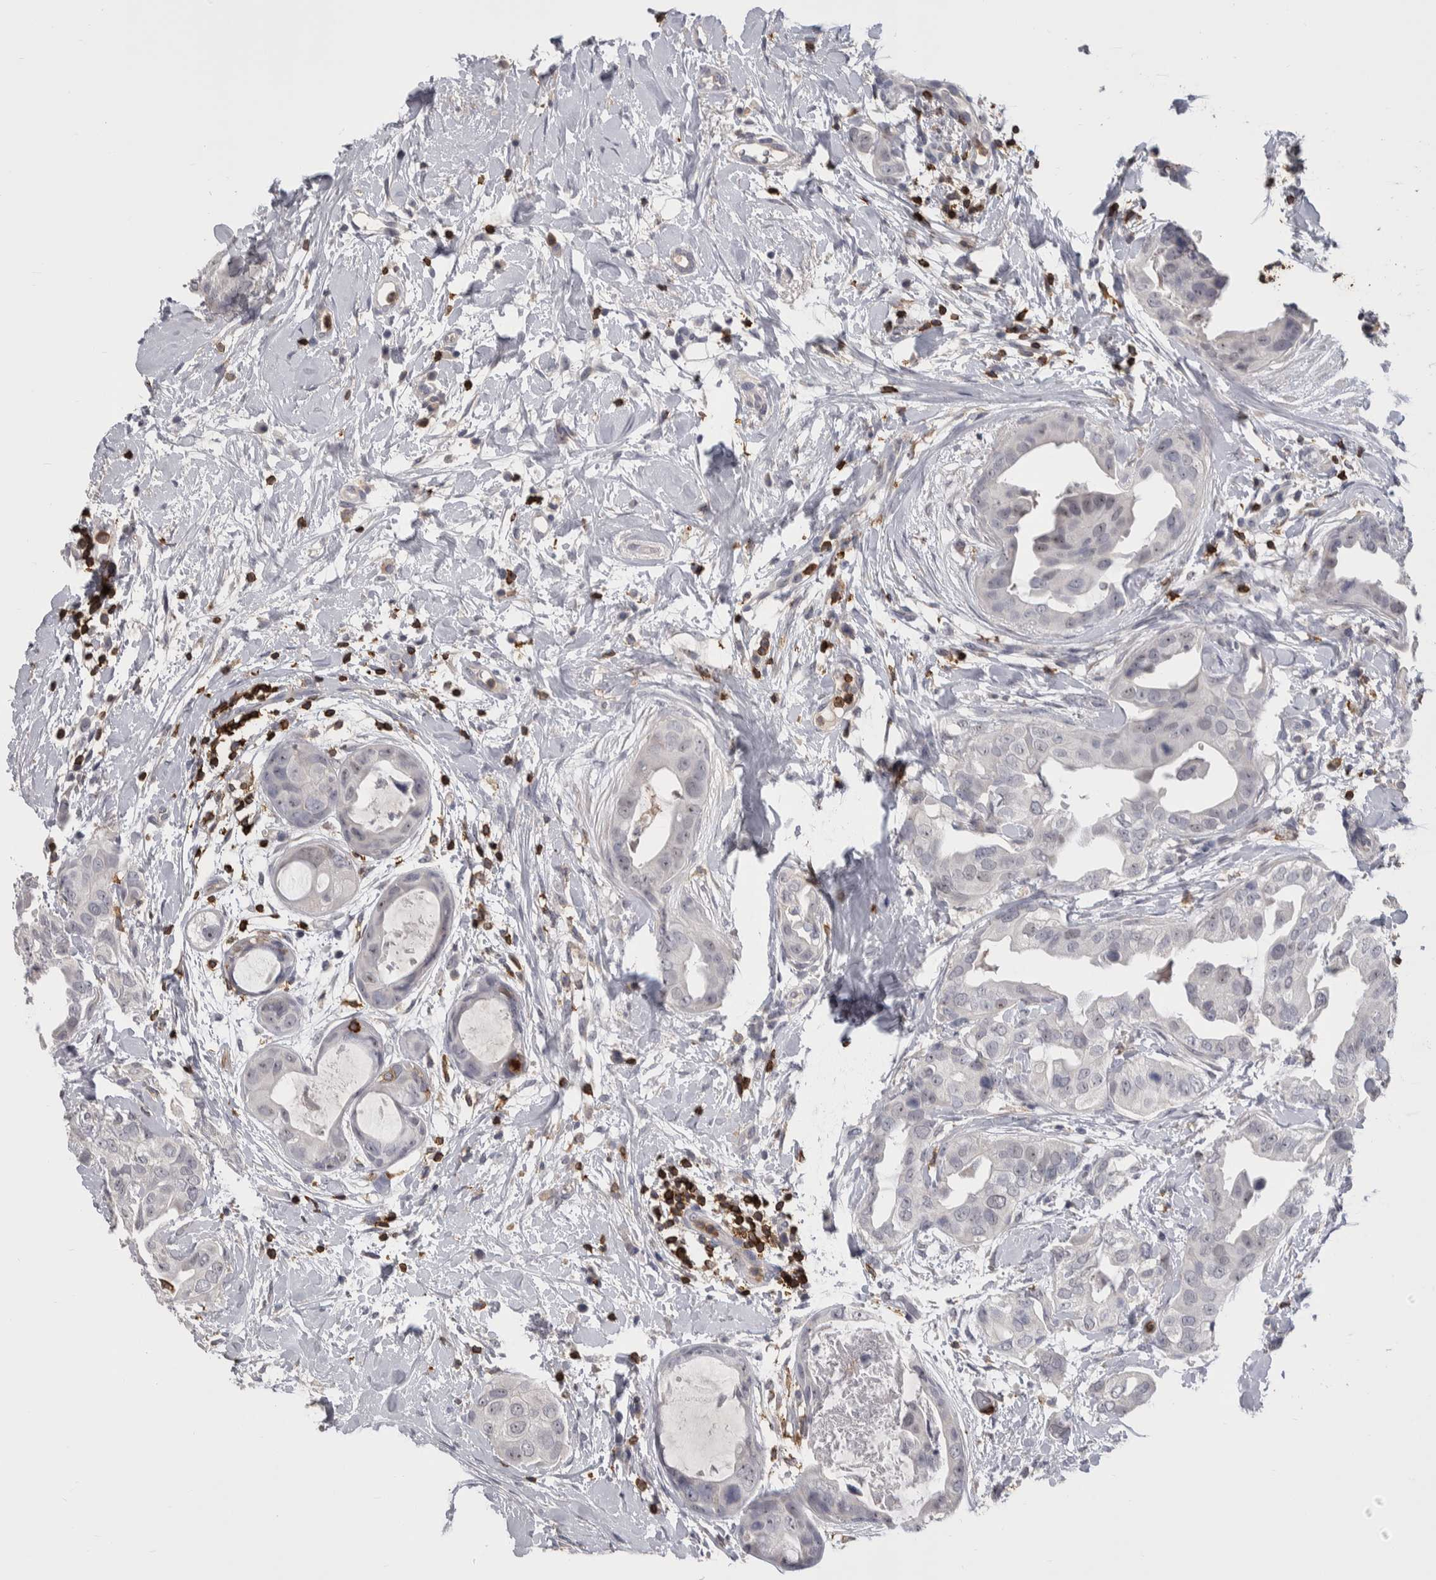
{"staining": {"intensity": "negative", "quantity": "none", "location": "none"}, "tissue": "breast cancer", "cell_type": "Tumor cells", "image_type": "cancer", "snomed": [{"axis": "morphology", "description": "Duct carcinoma"}, {"axis": "topography", "description": "Breast"}], "caption": "Protein analysis of infiltrating ductal carcinoma (breast) shows no significant positivity in tumor cells.", "gene": "CEP295NL", "patient": {"sex": "female", "age": 40}}